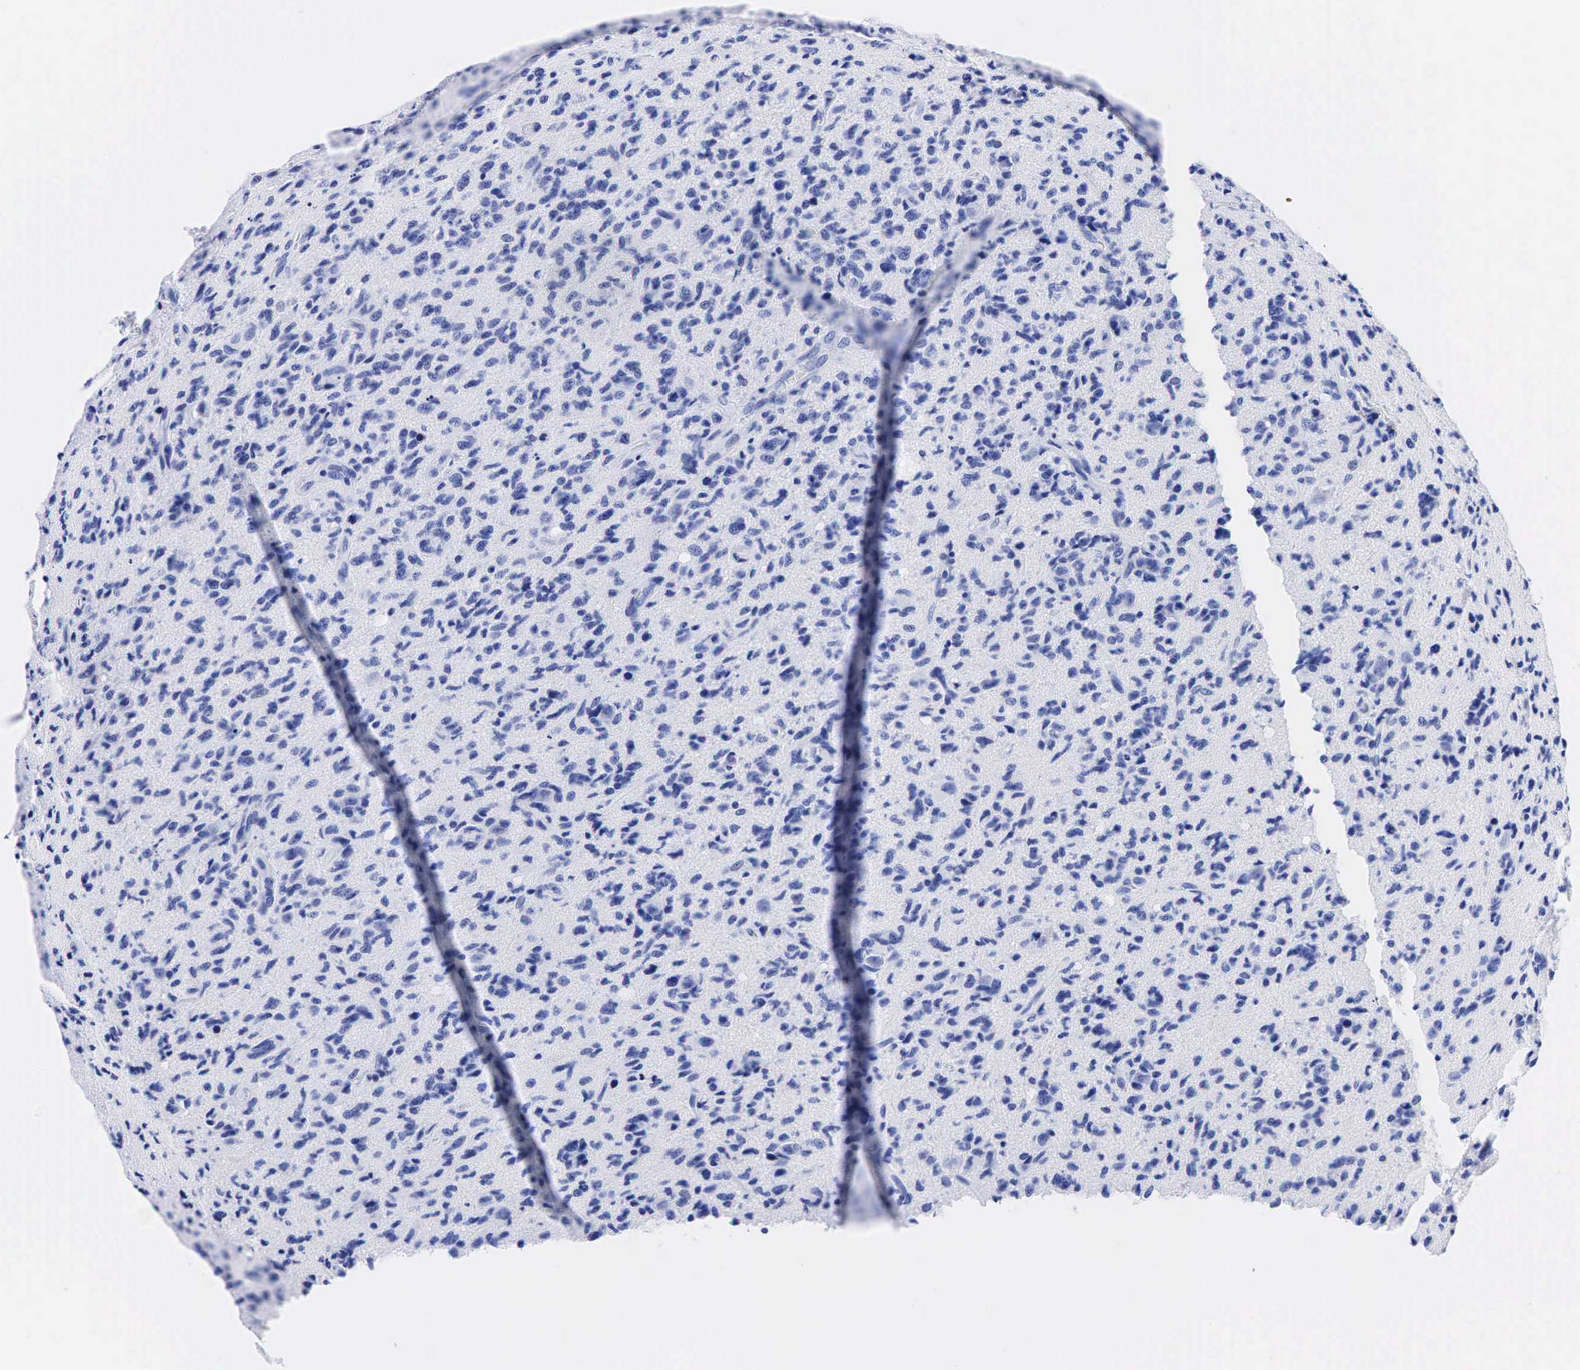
{"staining": {"intensity": "negative", "quantity": "none", "location": "none"}, "tissue": "glioma", "cell_type": "Tumor cells", "image_type": "cancer", "snomed": [{"axis": "morphology", "description": "Glioma, malignant, High grade"}, {"axis": "topography", "description": "Brain"}], "caption": "An image of glioma stained for a protein demonstrates no brown staining in tumor cells.", "gene": "CEACAM5", "patient": {"sex": "male", "age": 36}}